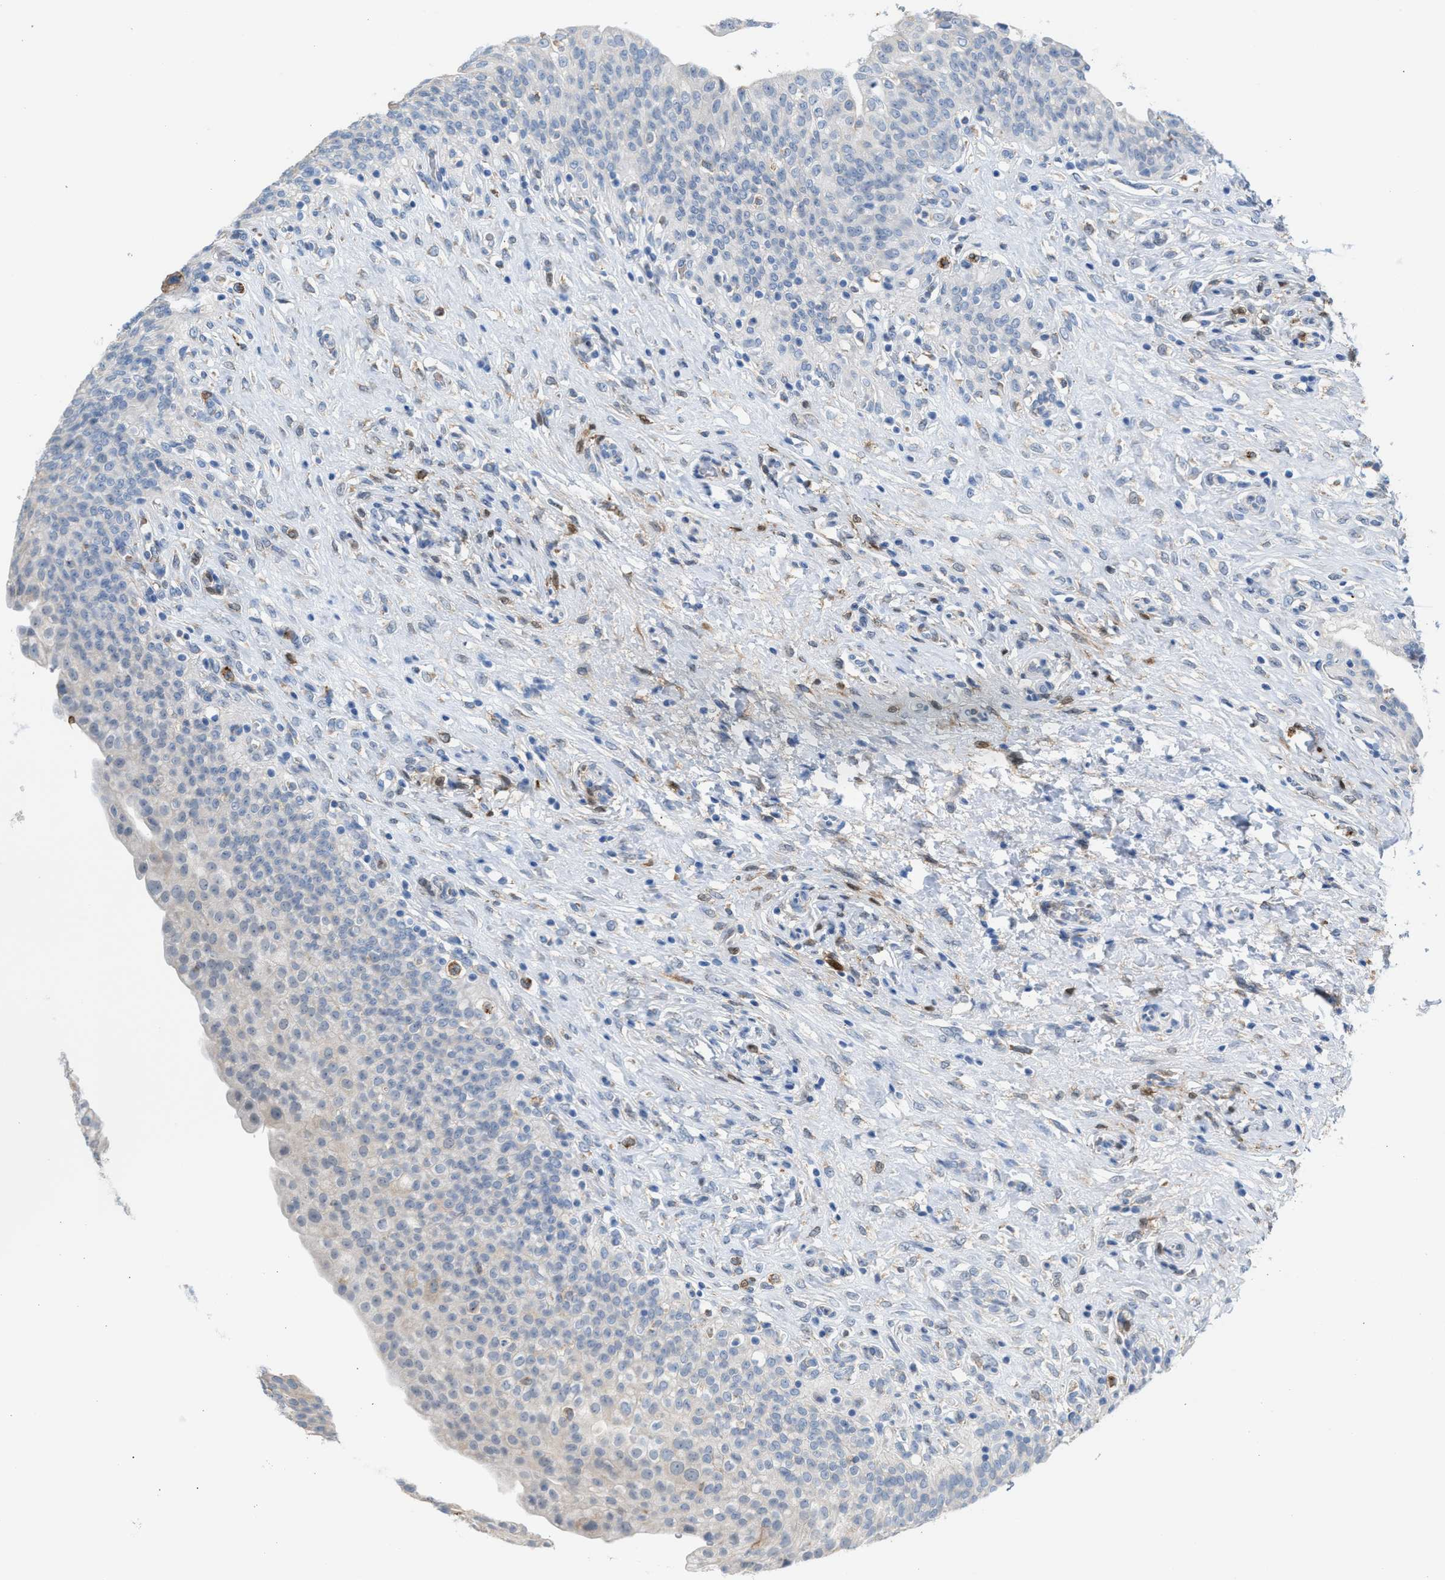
{"staining": {"intensity": "negative", "quantity": "none", "location": "none"}, "tissue": "urinary bladder", "cell_type": "Urothelial cells", "image_type": "normal", "snomed": [{"axis": "morphology", "description": "Urothelial carcinoma, High grade"}, {"axis": "topography", "description": "Urinary bladder"}], "caption": "Photomicrograph shows no protein staining in urothelial cells of benign urinary bladder. The staining is performed using DAB (3,3'-diaminobenzidine) brown chromogen with nuclei counter-stained in using hematoxylin.", "gene": "CA3", "patient": {"sex": "male", "age": 46}}